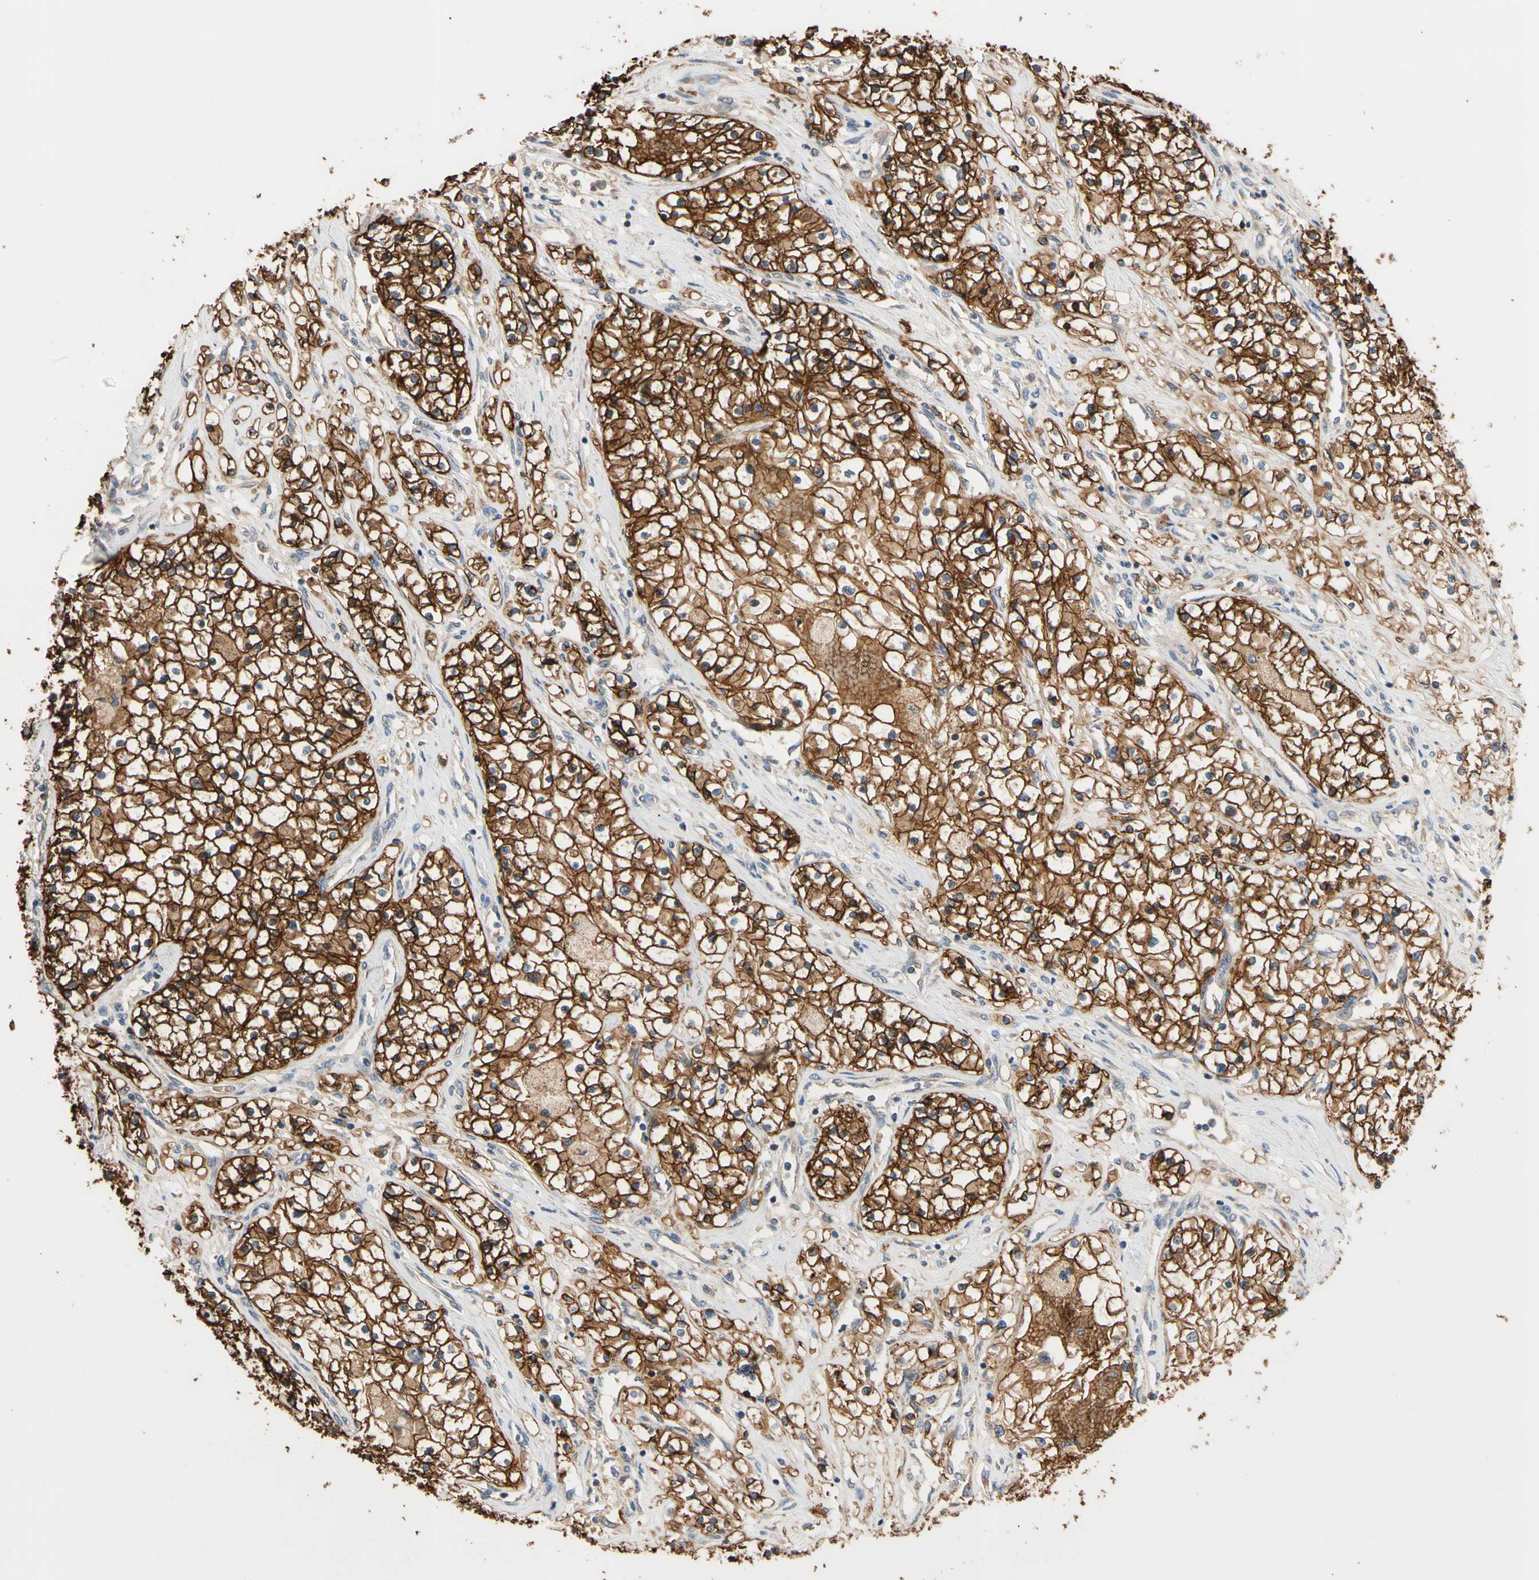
{"staining": {"intensity": "strong", "quantity": ">75%", "location": "cytoplasmic/membranous"}, "tissue": "renal cancer", "cell_type": "Tumor cells", "image_type": "cancer", "snomed": [{"axis": "morphology", "description": "Adenocarcinoma, NOS"}, {"axis": "topography", "description": "Kidney"}], "caption": "Strong cytoplasmic/membranous staining for a protein is seen in approximately >75% of tumor cells of renal cancer using IHC.", "gene": "RIOK2", "patient": {"sex": "male", "age": 68}}